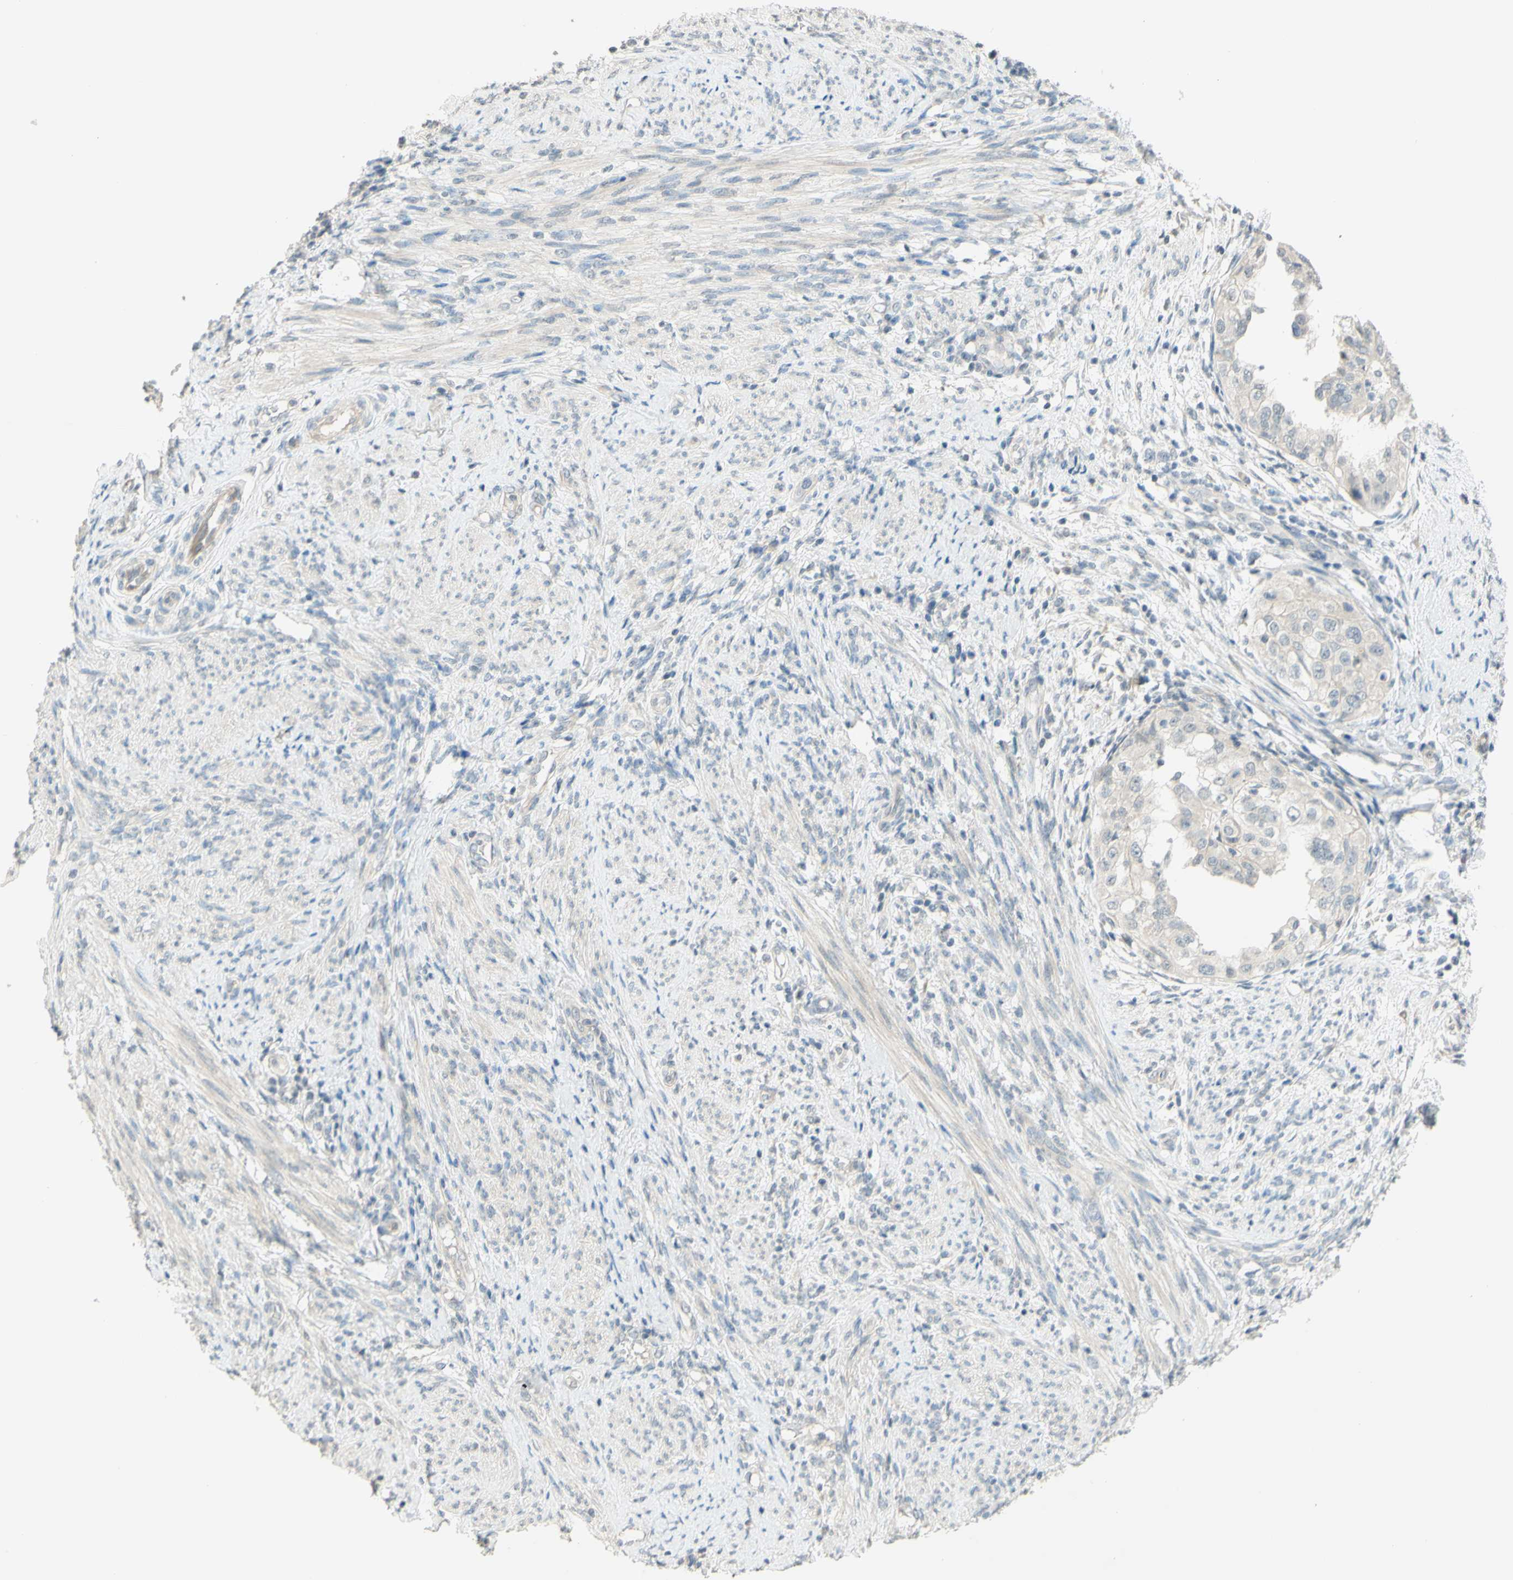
{"staining": {"intensity": "negative", "quantity": "none", "location": "none"}, "tissue": "endometrial cancer", "cell_type": "Tumor cells", "image_type": "cancer", "snomed": [{"axis": "morphology", "description": "Adenocarcinoma, NOS"}, {"axis": "topography", "description": "Endometrium"}], "caption": "Immunohistochemistry (IHC) photomicrograph of neoplastic tissue: human endometrial adenocarcinoma stained with DAB exhibits no significant protein expression in tumor cells.", "gene": "MAG", "patient": {"sex": "female", "age": 85}}